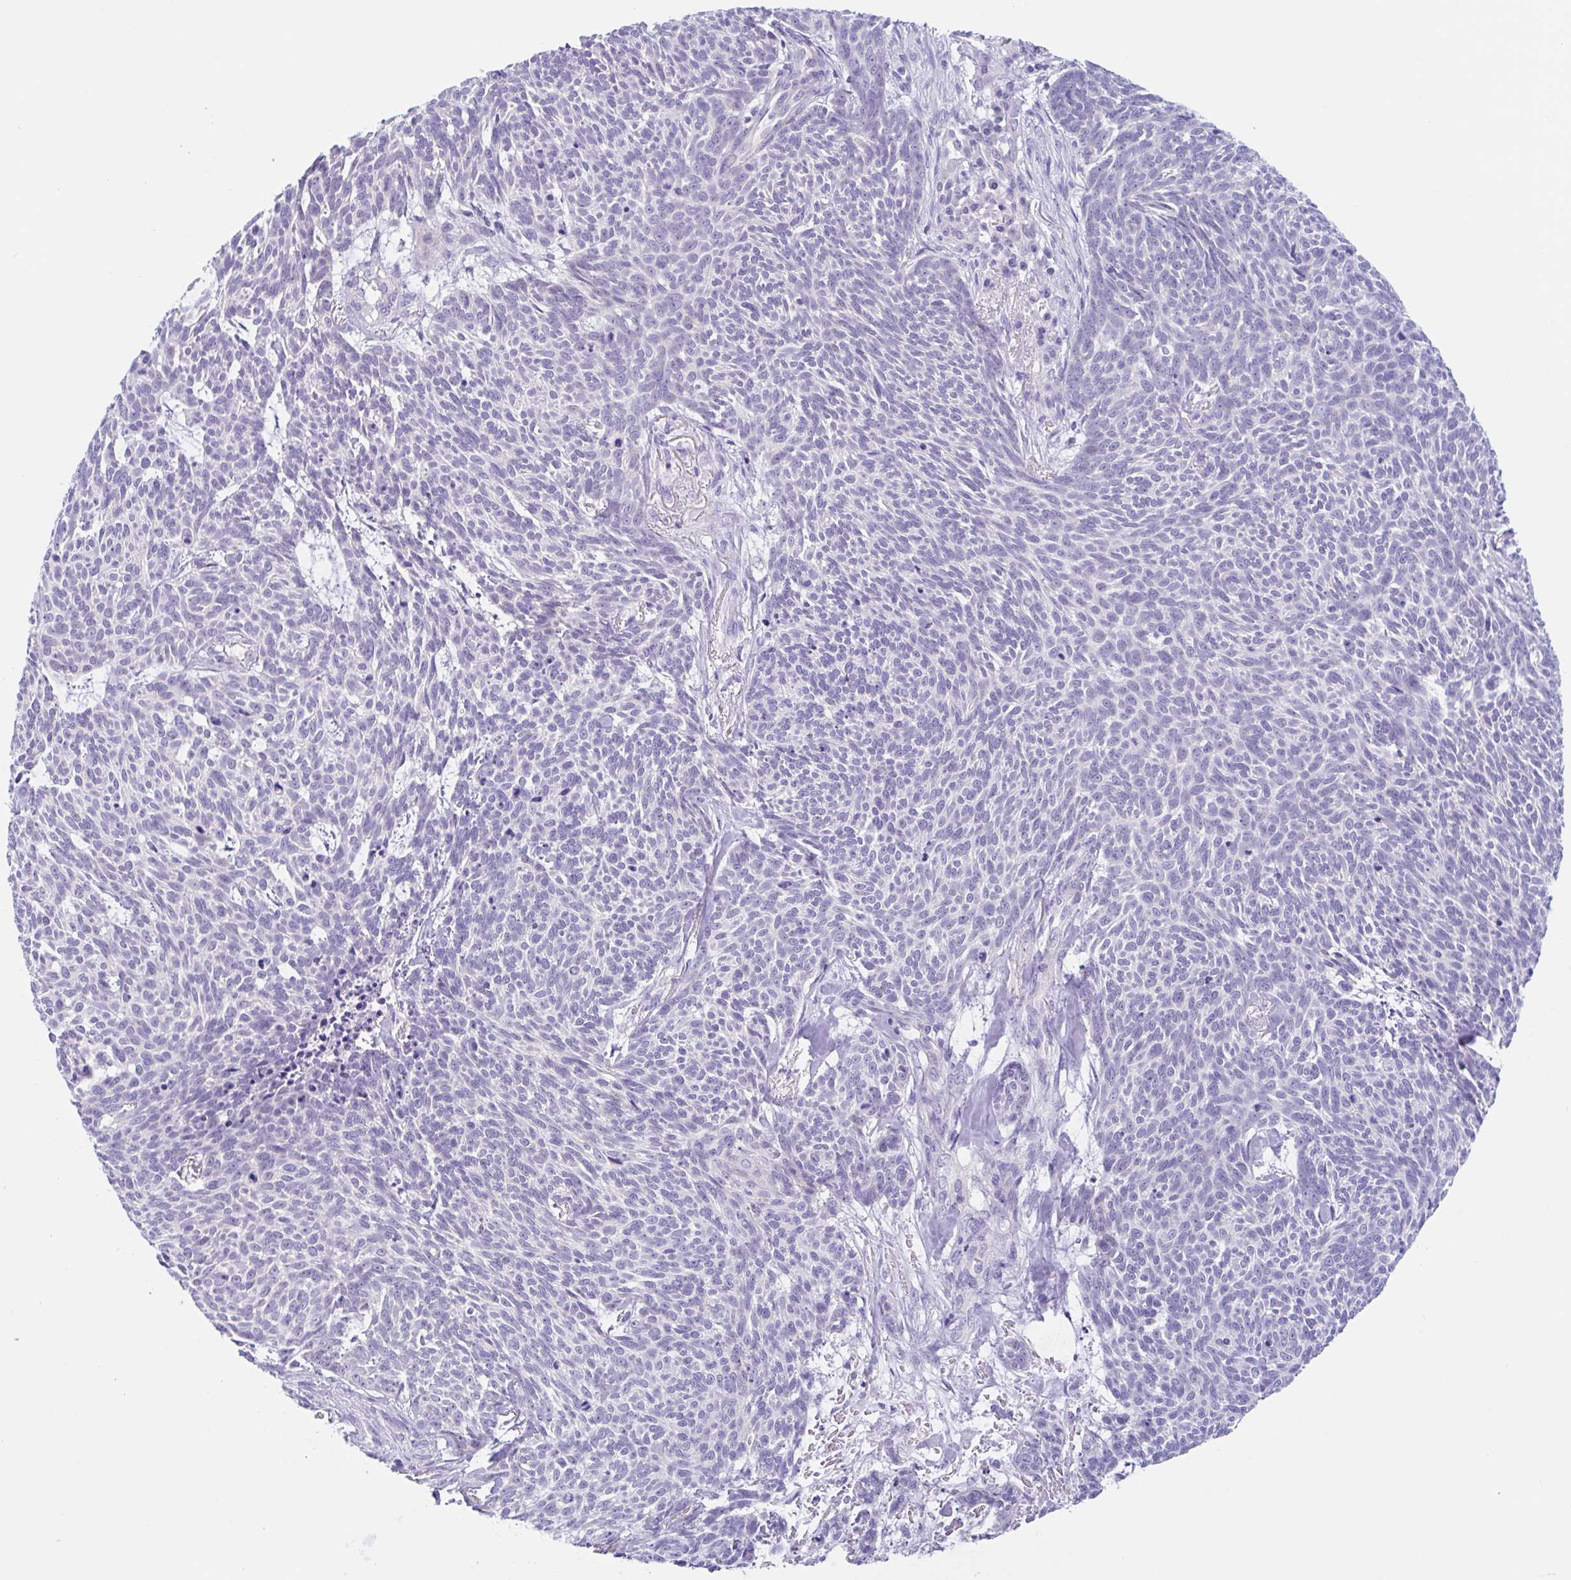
{"staining": {"intensity": "negative", "quantity": "none", "location": "none"}, "tissue": "skin cancer", "cell_type": "Tumor cells", "image_type": "cancer", "snomed": [{"axis": "morphology", "description": "Basal cell carcinoma"}, {"axis": "topography", "description": "Skin"}], "caption": "Human skin cancer (basal cell carcinoma) stained for a protein using immunohistochemistry displays no staining in tumor cells.", "gene": "OR6N2", "patient": {"sex": "female", "age": 93}}